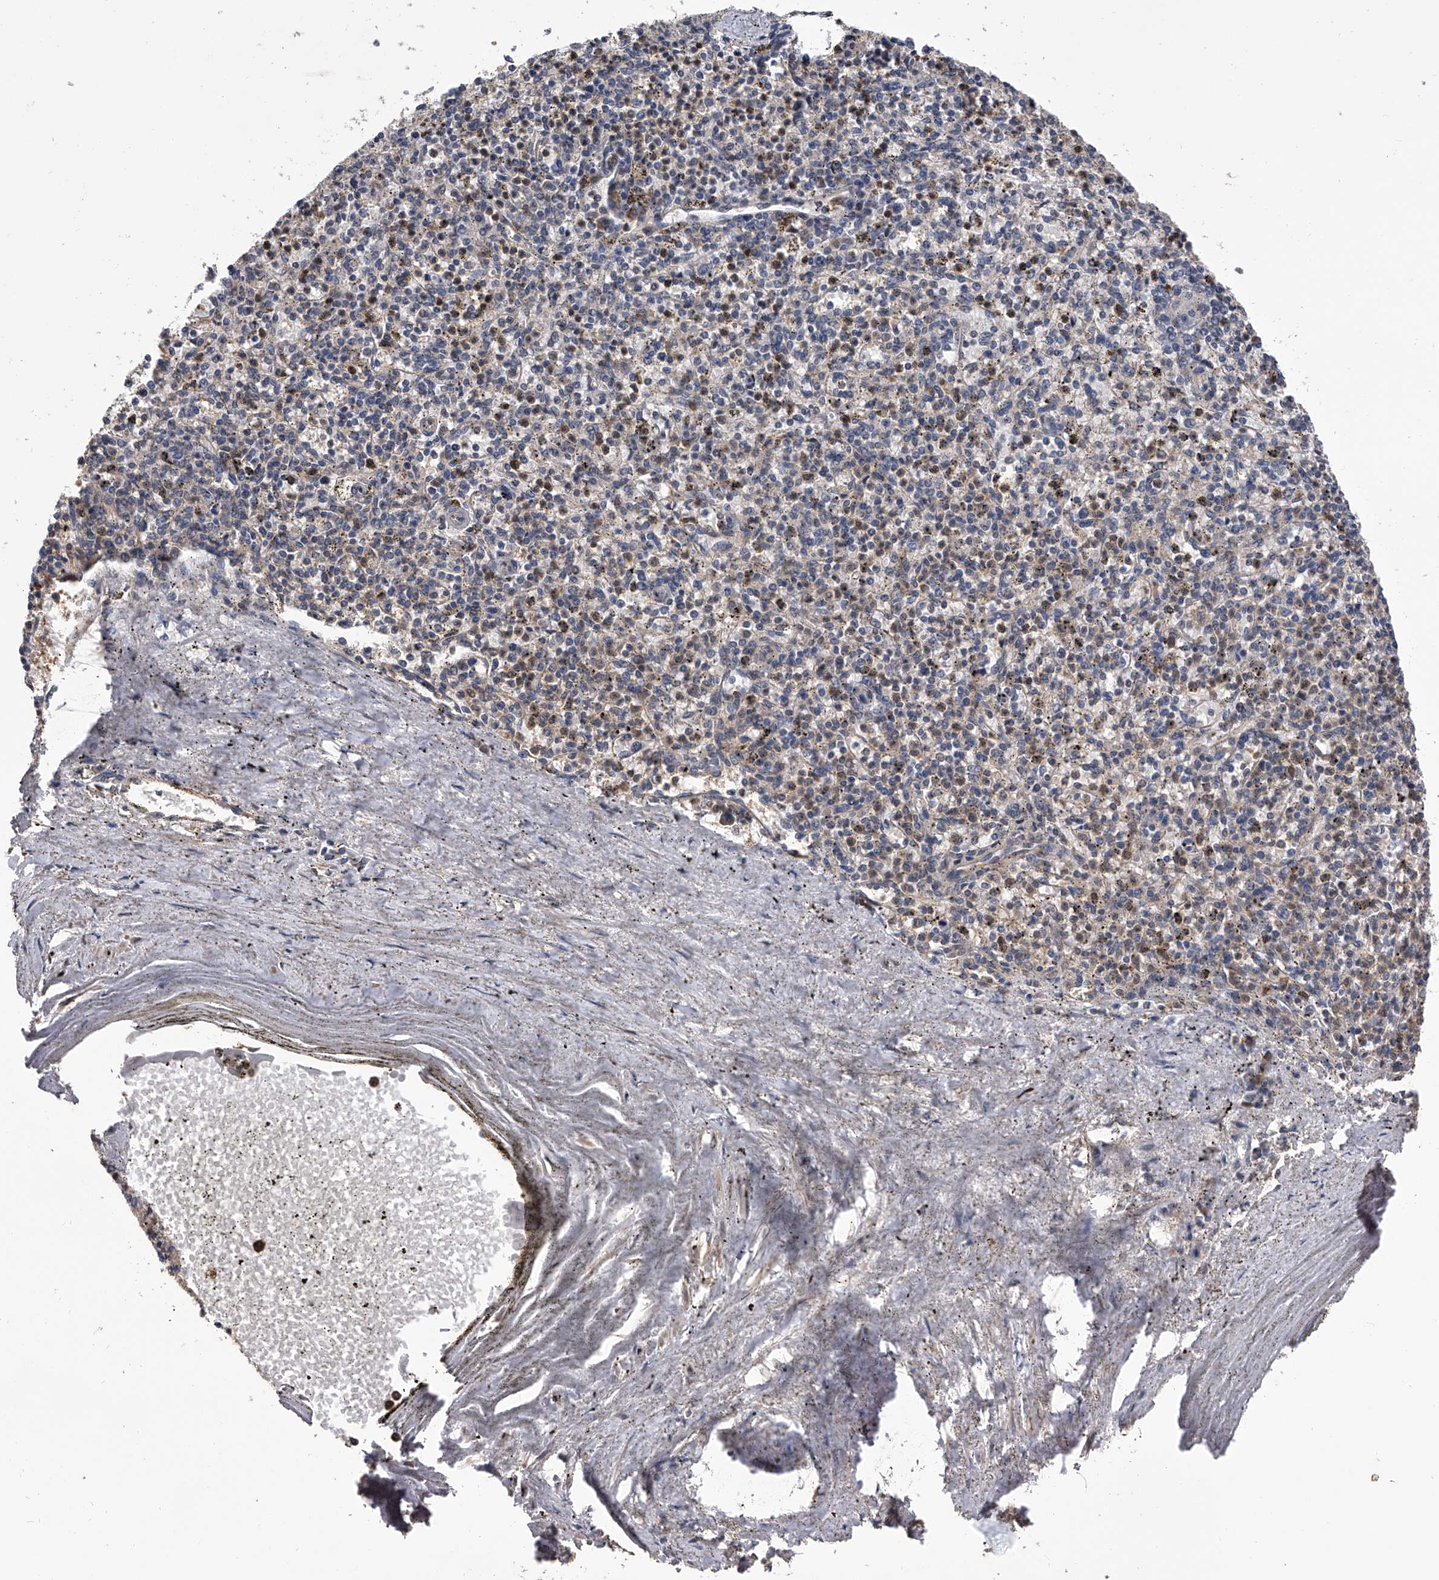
{"staining": {"intensity": "weak", "quantity": "<25%", "location": "cytoplasmic/membranous"}, "tissue": "spleen", "cell_type": "Cells in red pulp", "image_type": "normal", "snomed": [{"axis": "morphology", "description": "Normal tissue, NOS"}, {"axis": "topography", "description": "Spleen"}], "caption": "Immunohistochemistry of normal spleen demonstrates no positivity in cells in red pulp.", "gene": "EFCAB7", "patient": {"sex": "male", "age": 72}}